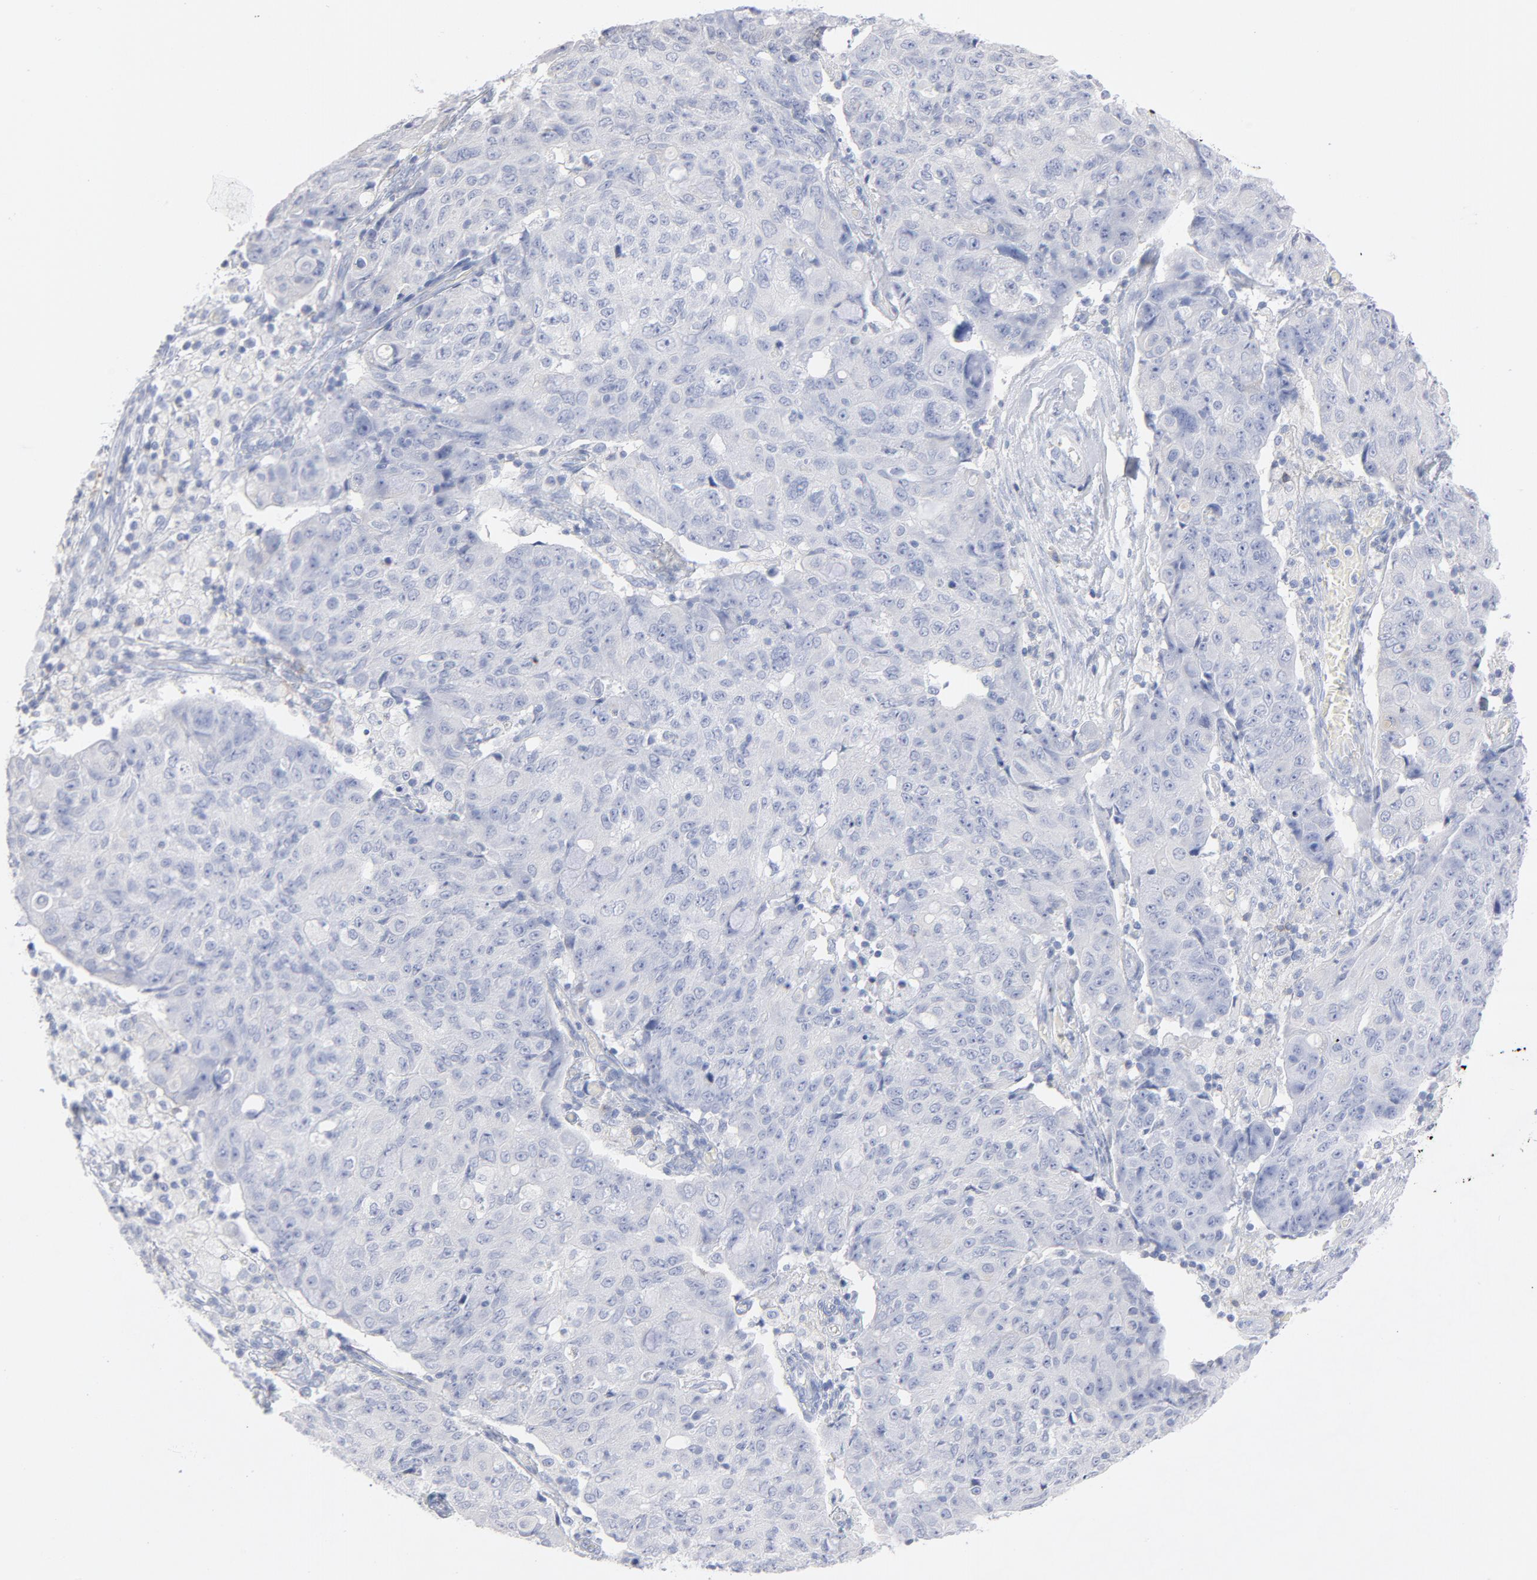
{"staining": {"intensity": "negative", "quantity": "none", "location": "none"}, "tissue": "ovarian cancer", "cell_type": "Tumor cells", "image_type": "cancer", "snomed": [{"axis": "morphology", "description": "Carcinoma, endometroid"}, {"axis": "topography", "description": "Ovary"}], "caption": "High magnification brightfield microscopy of ovarian cancer stained with DAB (brown) and counterstained with hematoxylin (blue): tumor cells show no significant staining. (Brightfield microscopy of DAB IHC at high magnification).", "gene": "P2RY8", "patient": {"sex": "female", "age": 42}}